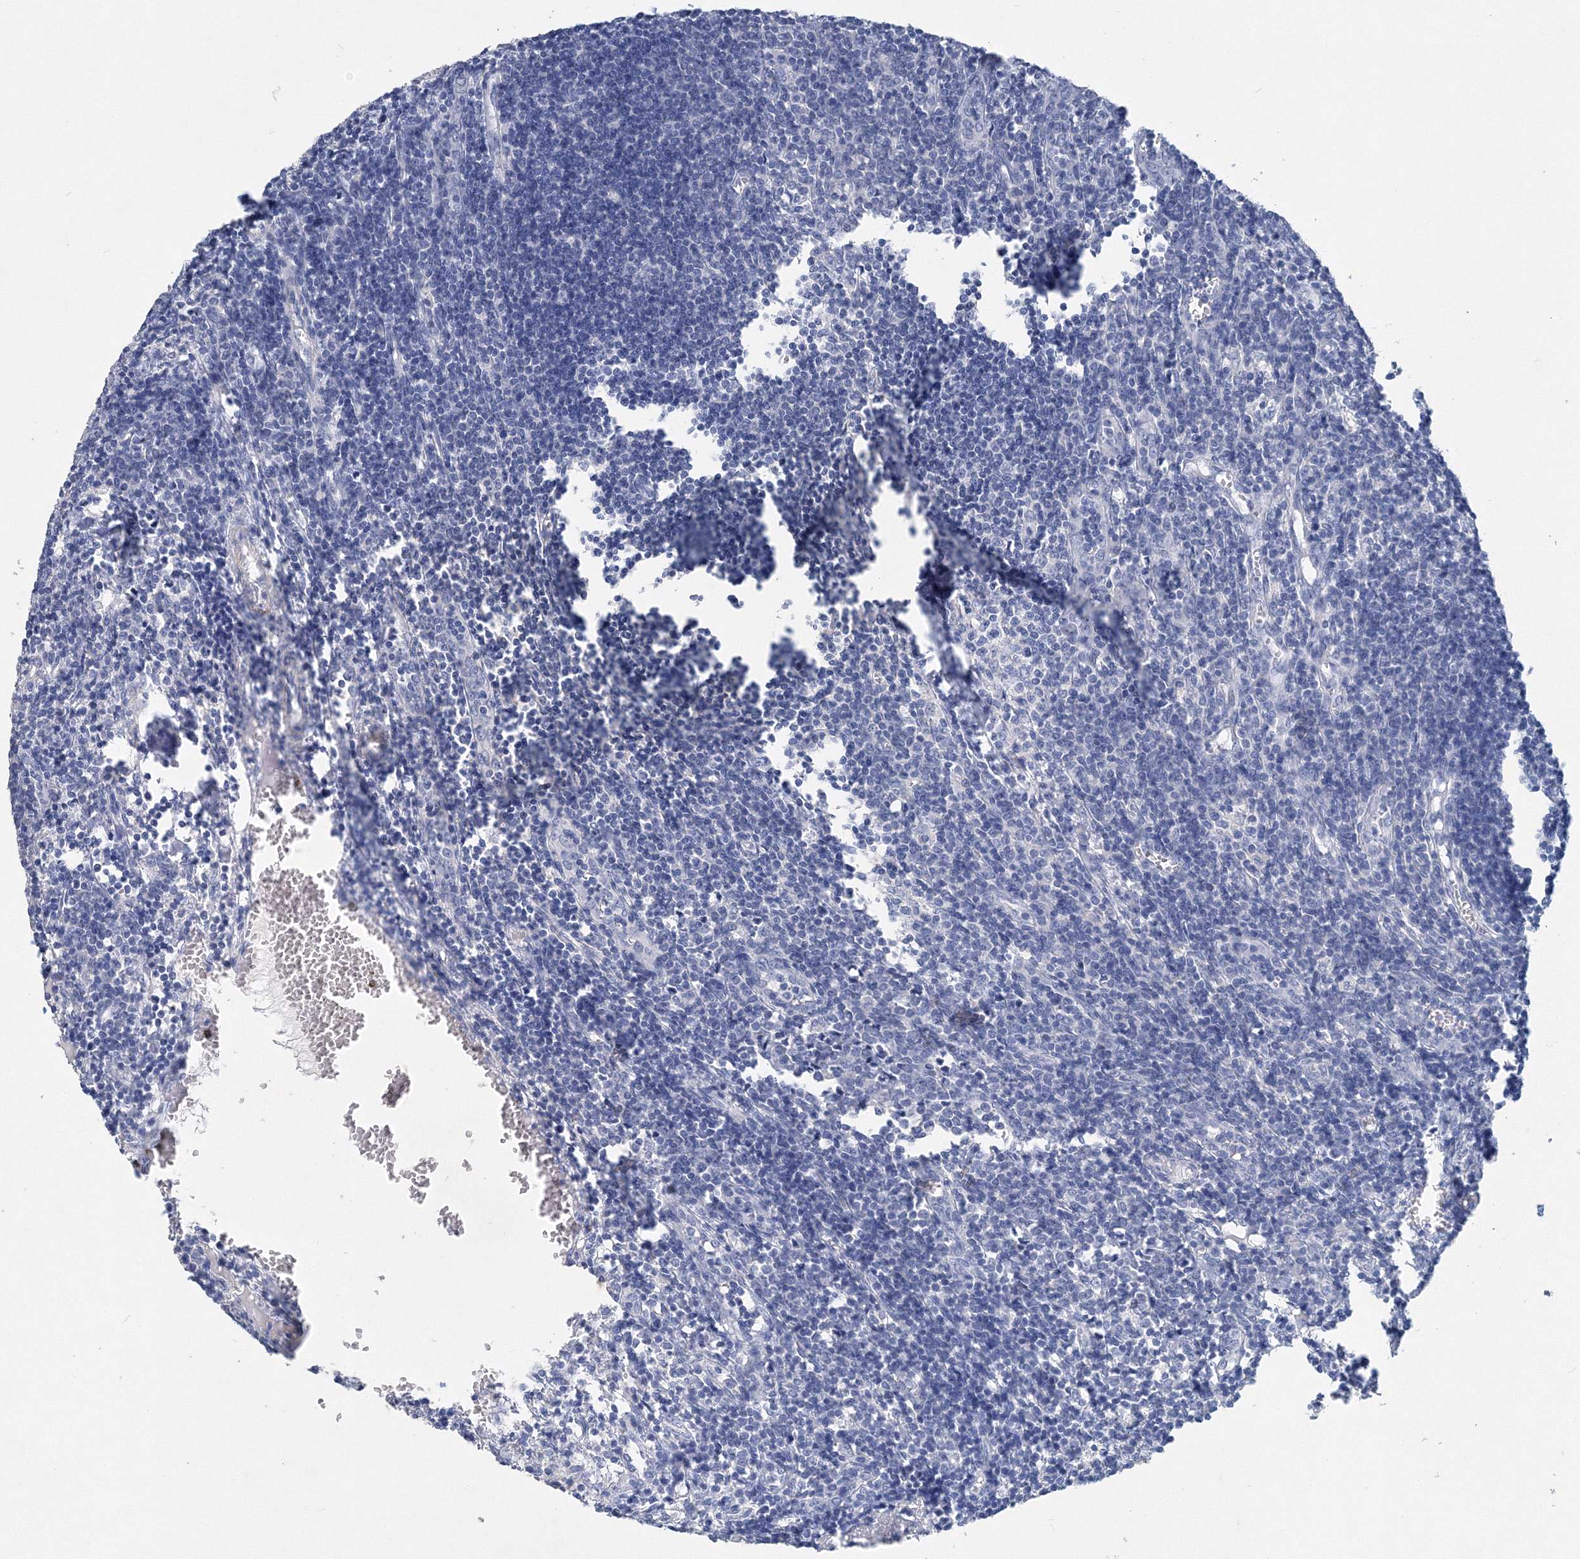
{"staining": {"intensity": "negative", "quantity": "none", "location": "none"}, "tissue": "lymph node", "cell_type": "Germinal center cells", "image_type": "normal", "snomed": [{"axis": "morphology", "description": "Normal tissue, NOS"}, {"axis": "morphology", "description": "Malignant melanoma, Metastatic site"}, {"axis": "topography", "description": "Lymph node"}], "caption": "Immunohistochemistry (IHC) micrograph of benign lymph node stained for a protein (brown), which reveals no expression in germinal center cells. (IHC, brightfield microscopy, high magnification).", "gene": "OSBPL6", "patient": {"sex": "male", "age": 41}}